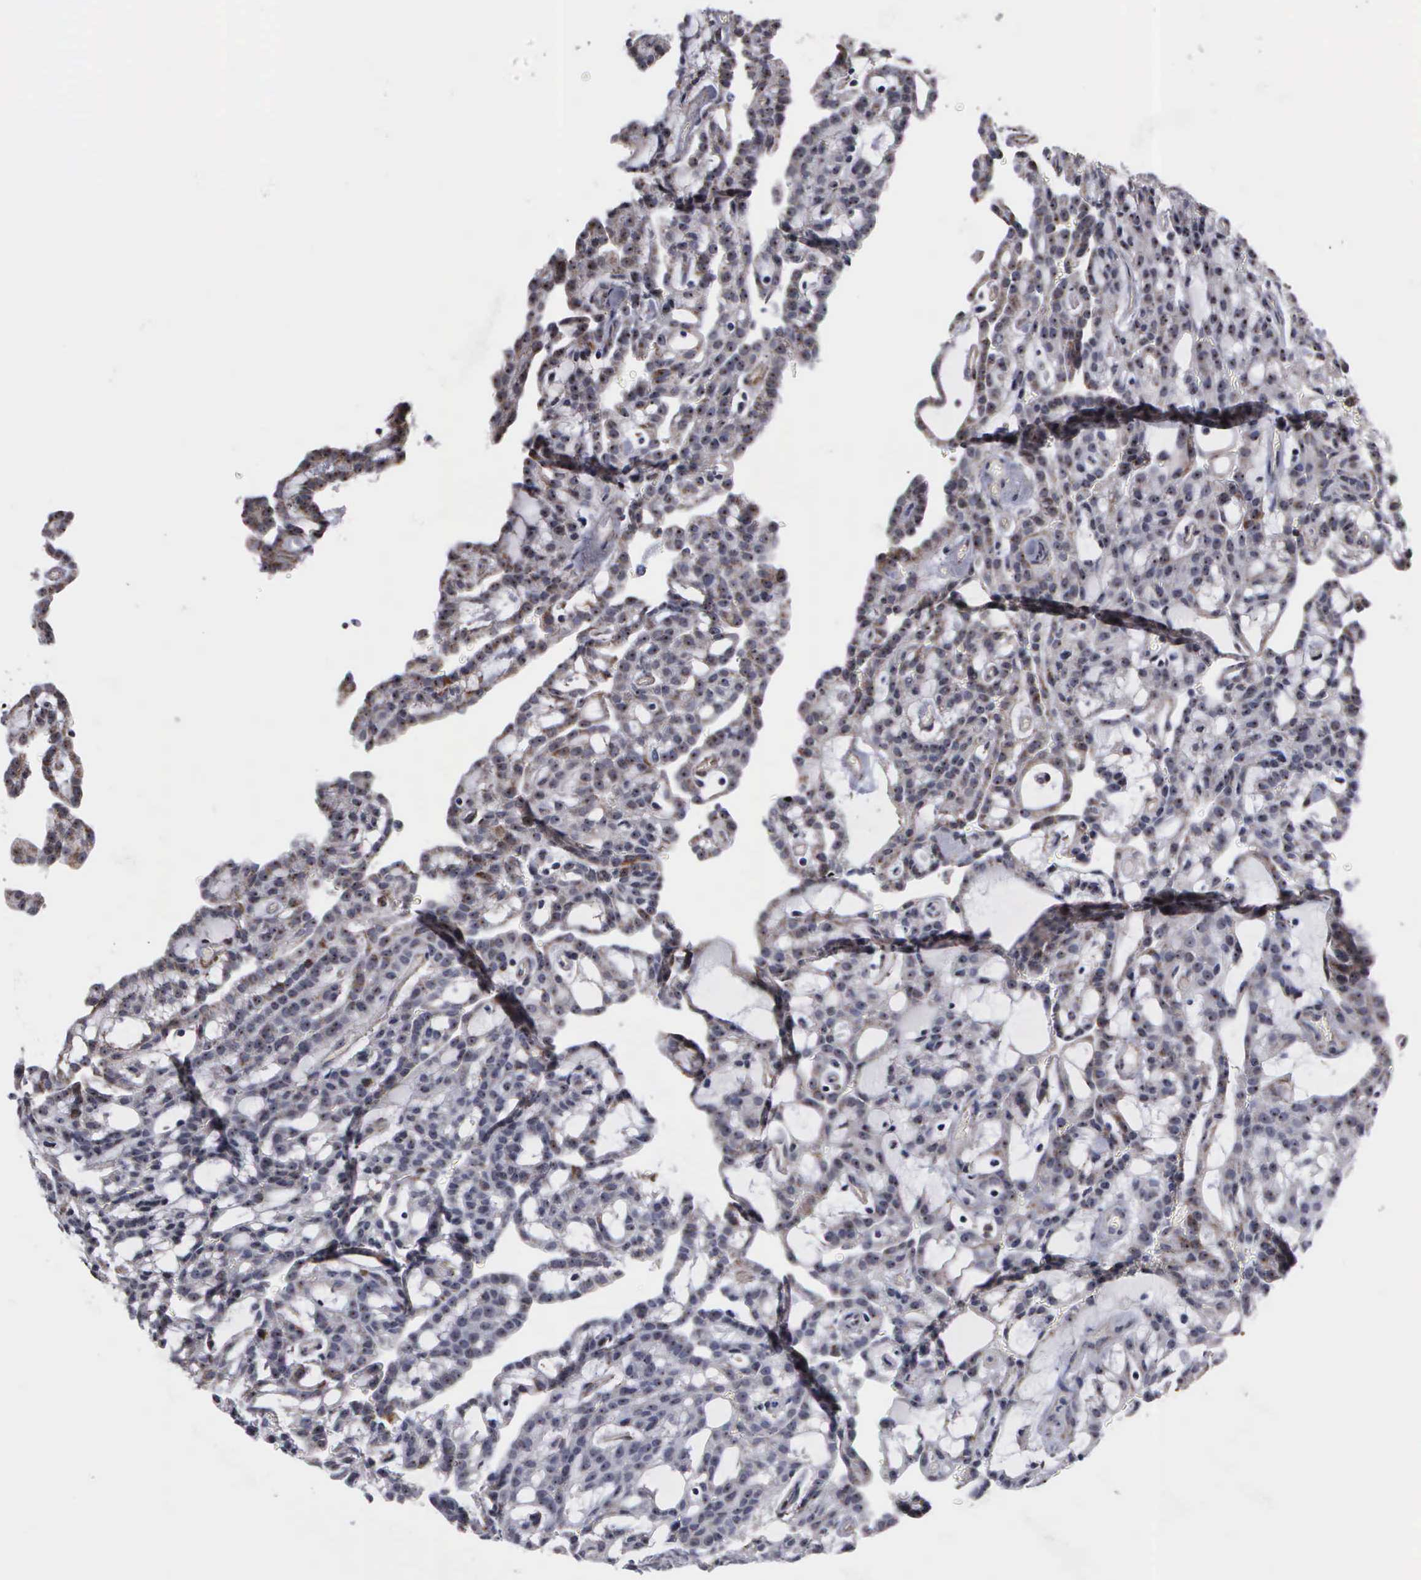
{"staining": {"intensity": "weak", "quantity": "25%-75%", "location": "cytoplasmic/membranous,nuclear"}, "tissue": "renal cancer", "cell_type": "Tumor cells", "image_type": "cancer", "snomed": [{"axis": "morphology", "description": "Adenocarcinoma, NOS"}, {"axis": "topography", "description": "Kidney"}], "caption": "This micrograph reveals immunohistochemistry staining of adenocarcinoma (renal), with low weak cytoplasmic/membranous and nuclear staining in approximately 25%-75% of tumor cells.", "gene": "NGDN", "patient": {"sex": "male", "age": 63}}